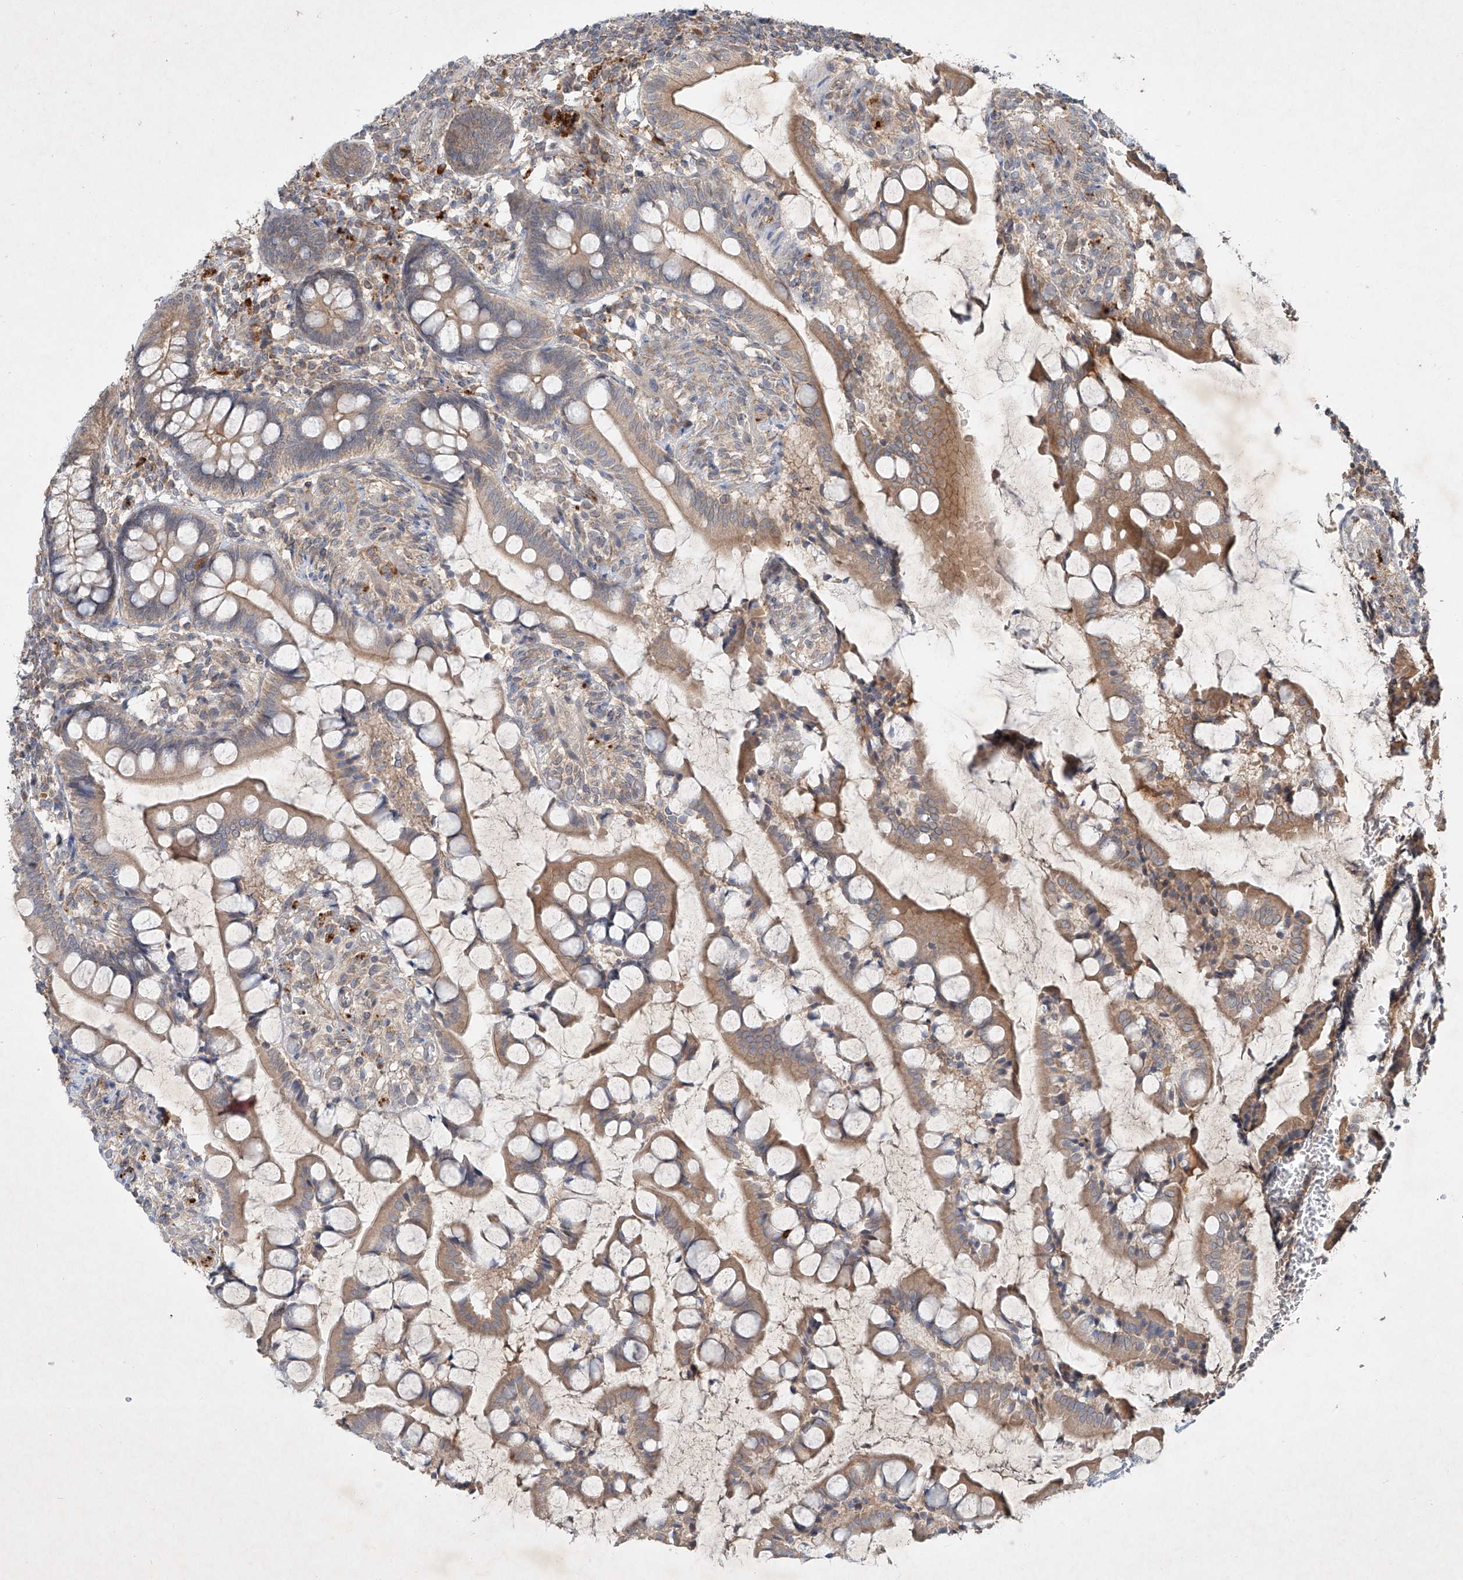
{"staining": {"intensity": "moderate", "quantity": ">75%", "location": "cytoplasmic/membranous"}, "tissue": "small intestine", "cell_type": "Glandular cells", "image_type": "normal", "snomed": [{"axis": "morphology", "description": "Normal tissue, NOS"}, {"axis": "topography", "description": "Small intestine"}], "caption": "Immunohistochemistry (IHC) photomicrograph of normal small intestine: small intestine stained using immunohistochemistry (IHC) reveals medium levels of moderate protein expression localized specifically in the cytoplasmic/membranous of glandular cells, appearing as a cytoplasmic/membranous brown color.", "gene": "IER5", "patient": {"sex": "male", "age": 52}}